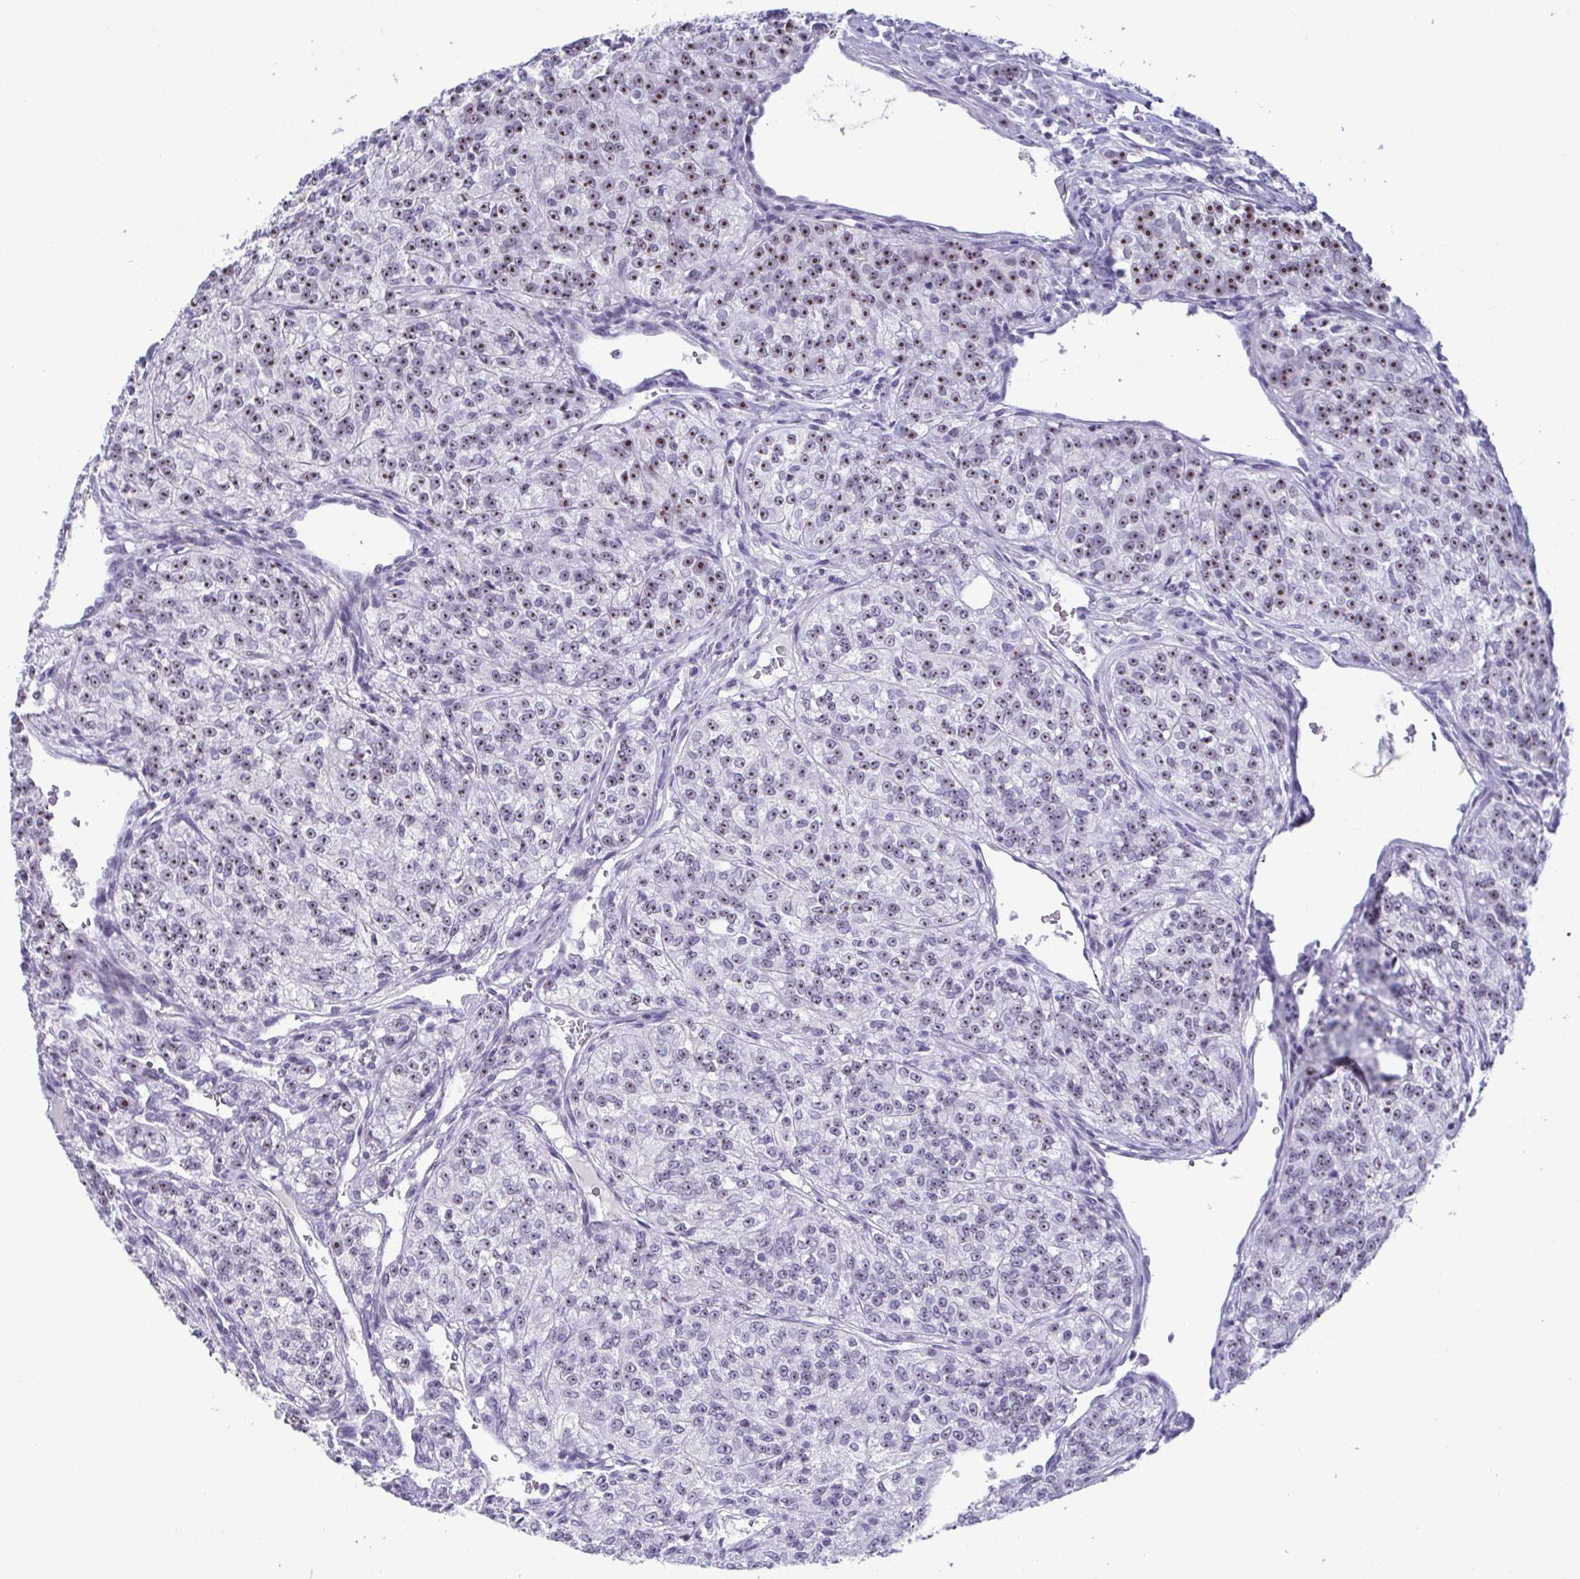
{"staining": {"intensity": "moderate", "quantity": "25%-75%", "location": "nuclear"}, "tissue": "renal cancer", "cell_type": "Tumor cells", "image_type": "cancer", "snomed": [{"axis": "morphology", "description": "Adenocarcinoma, NOS"}, {"axis": "topography", "description": "Kidney"}], "caption": "Immunohistochemistry histopathology image of neoplastic tissue: human adenocarcinoma (renal) stained using immunohistochemistry (IHC) shows medium levels of moderate protein expression localized specifically in the nuclear of tumor cells, appearing as a nuclear brown color.", "gene": "BZW1", "patient": {"sex": "female", "age": 63}}